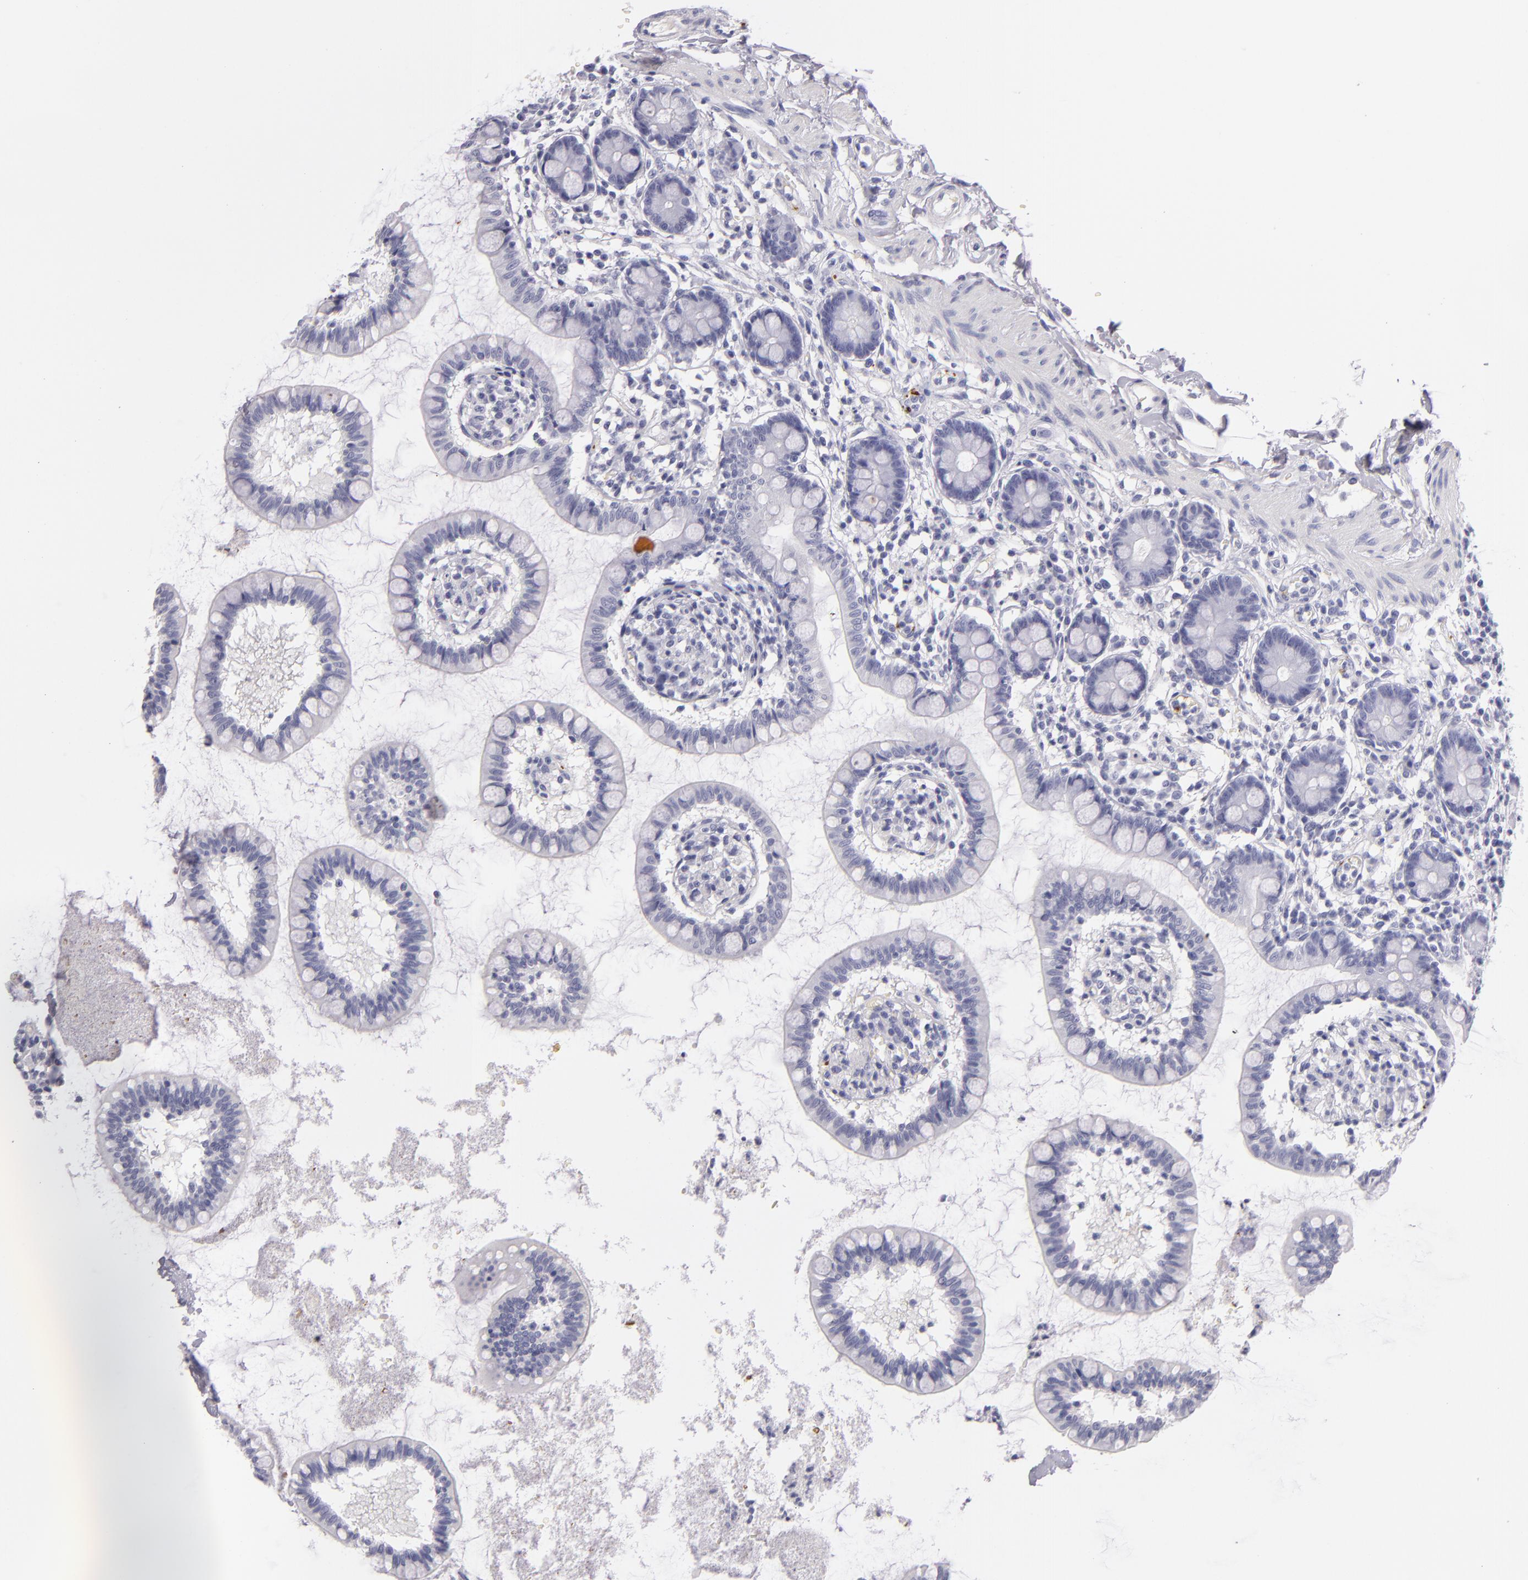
{"staining": {"intensity": "negative", "quantity": "none", "location": "none"}, "tissue": "small intestine", "cell_type": "Glandular cells", "image_type": "normal", "snomed": [{"axis": "morphology", "description": "Normal tissue, NOS"}, {"axis": "topography", "description": "Small intestine"}], "caption": "This image is of unremarkable small intestine stained with IHC to label a protein in brown with the nuclei are counter-stained blue. There is no positivity in glandular cells. Brightfield microscopy of IHC stained with DAB (3,3'-diaminobenzidine) (brown) and hematoxylin (blue), captured at high magnification.", "gene": "GP1BA", "patient": {"sex": "female", "age": 61}}